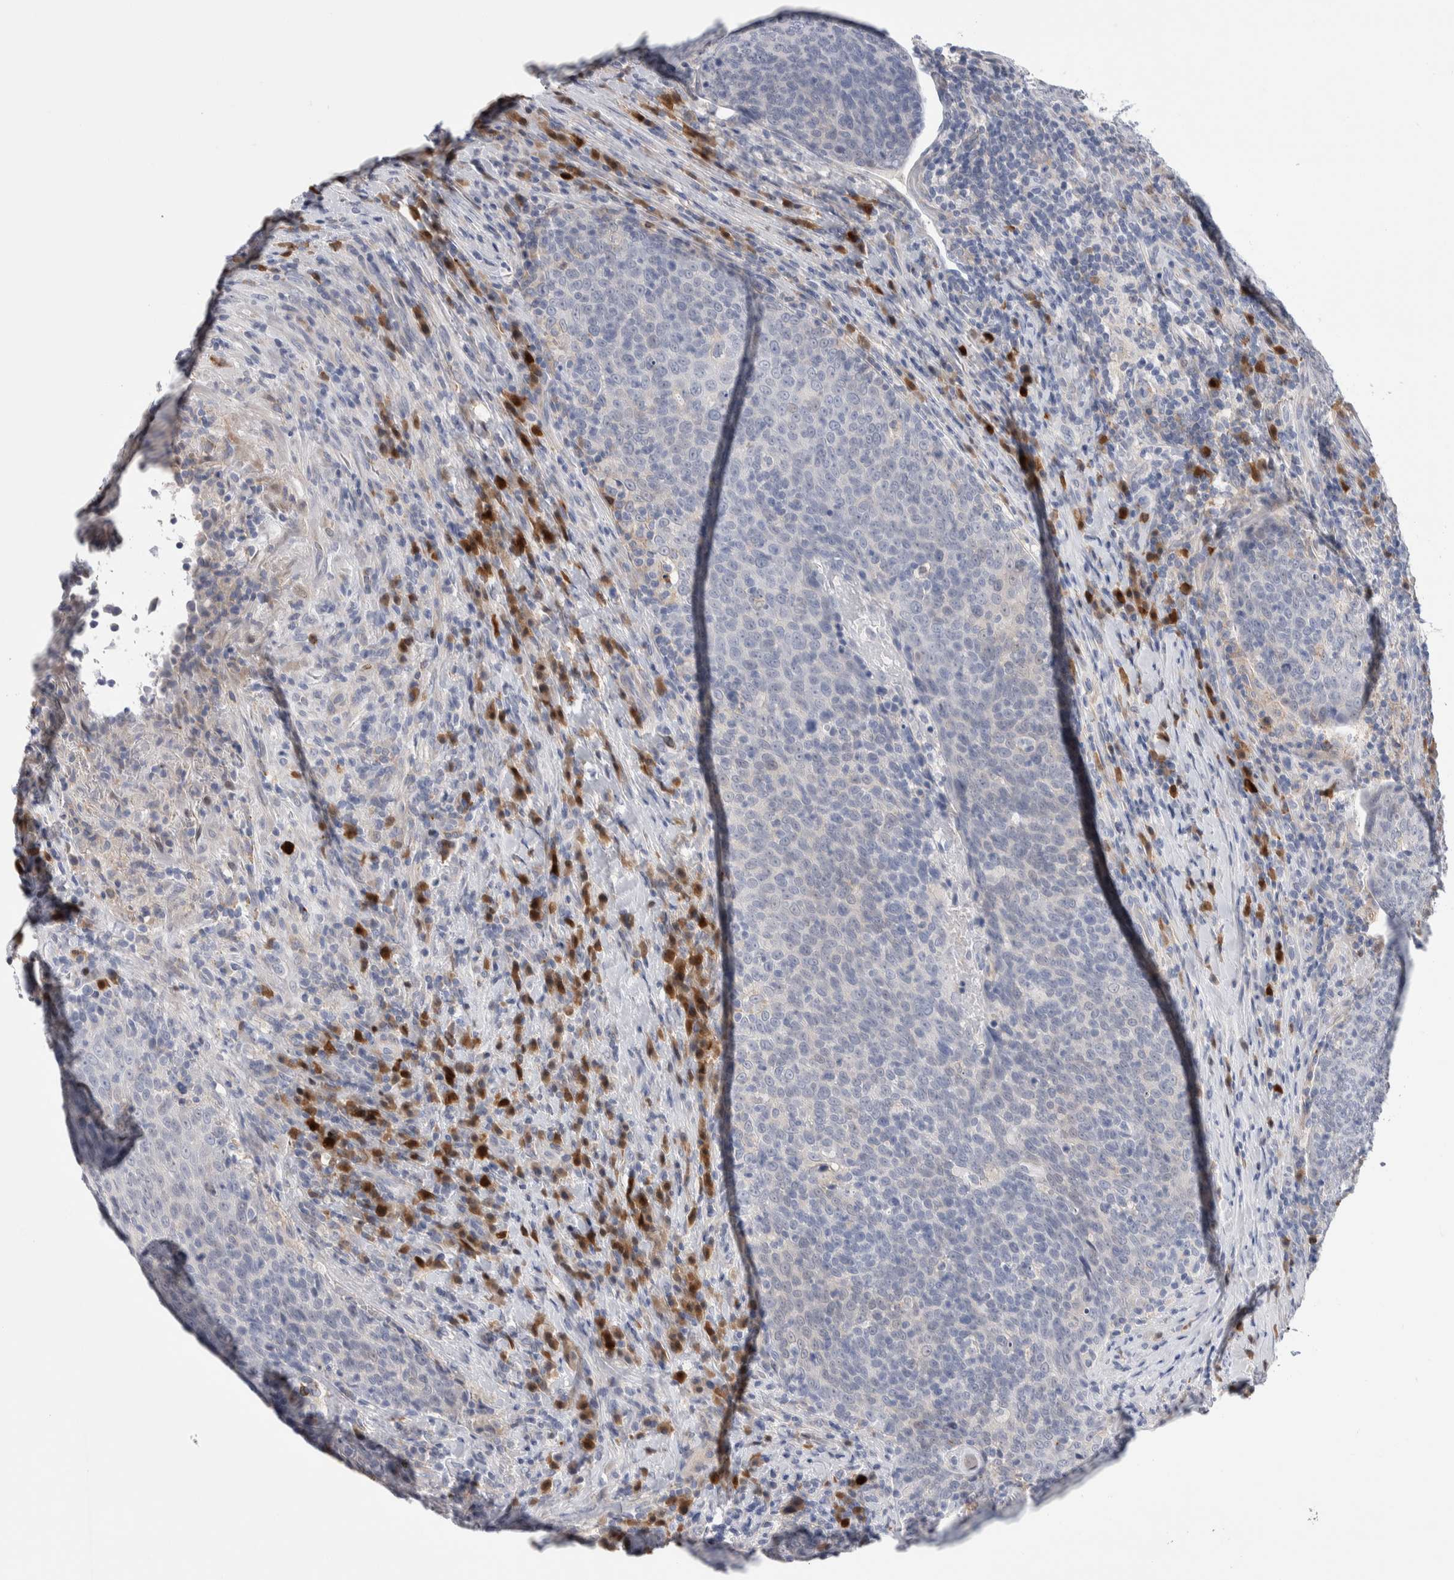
{"staining": {"intensity": "negative", "quantity": "none", "location": "none"}, "tissue": "head and neck cancer", "cell_type": "Tumor cells", "image_type": "cancer", "snomed": [{"axis": "morphology", "description": "Squamous cell carcinoma, NOS"}, {"axis": "morphology", "description": "Squamous cell carcinoma, metastatic, NOS"}, {"axis": "topography", "description": "Lymph node"}, {"axis": "topography", "description": "Head-Neck"}], "caption": "The photomicrograph reveals no staining of tumor cells in squamous cell carcinoma (head and neck).", "gene": "LURAP1L", "patient": {"sex": "male", "age": 62}}